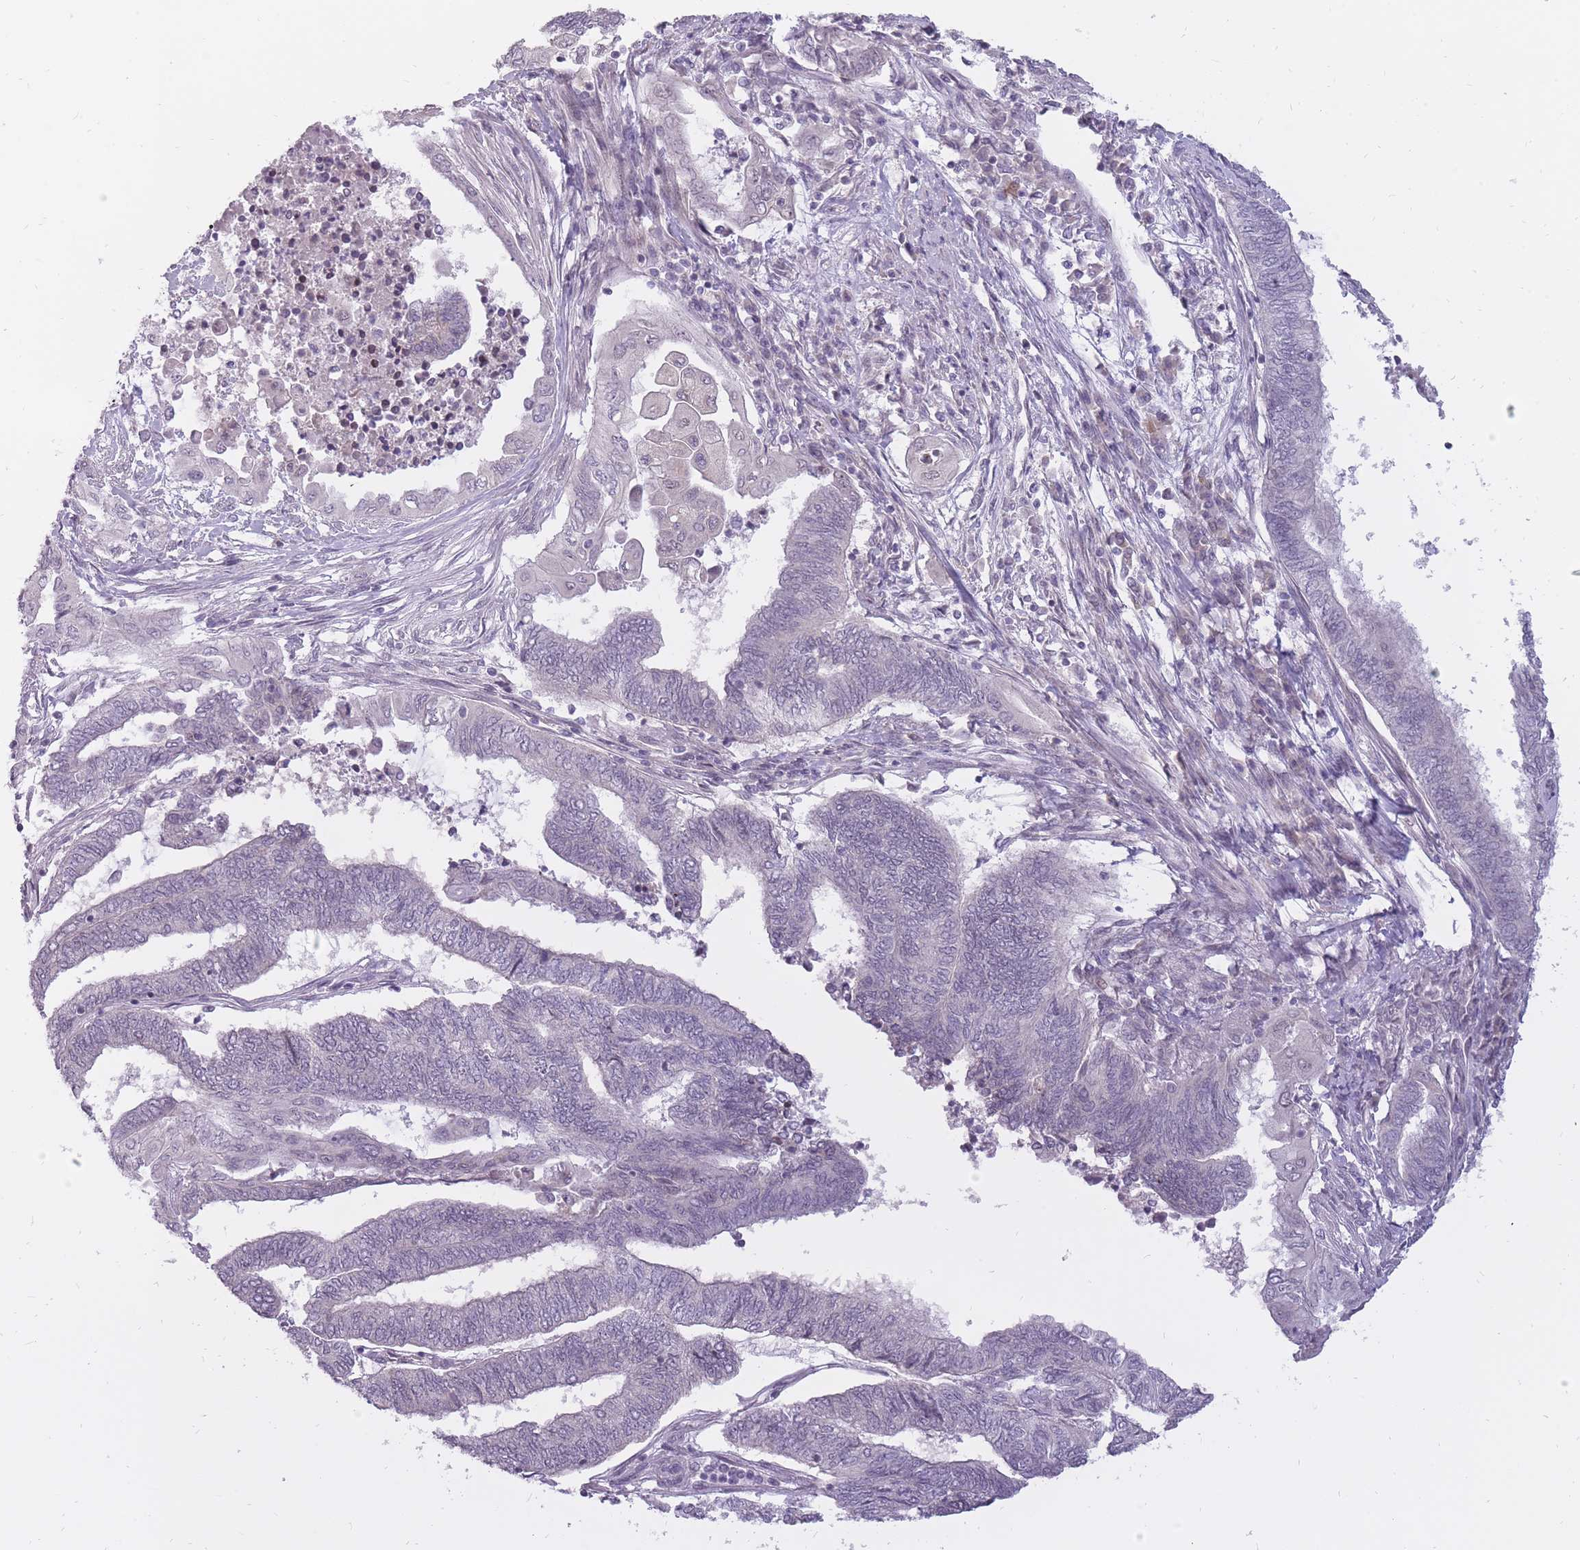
{"staining": {"intensity": "weak", "quantity": "<25%", "location": "nuclear"}, "tissue": "endometrial cancer", "cell_type": "Tumor cells", "image_type": "cancer", "snomed": [{"axis": "morphology", "description": "Adenocarcinoma, NOS"}, {"axis": "topography", "description": "Uterus"}, {"axis": "topography", "description": "Endometrium"}], "caption": "Endometrial cancer (adenocarcinoma) was stained to show a protein in brown. There is no significant staining in tumor cells. (DAB (3,3'-diaminobenzidine) immunohistochemistry with hematoxylin counter stain).", "gene": "POMZP3", "patient": {"sex": "female", "age": 70}}